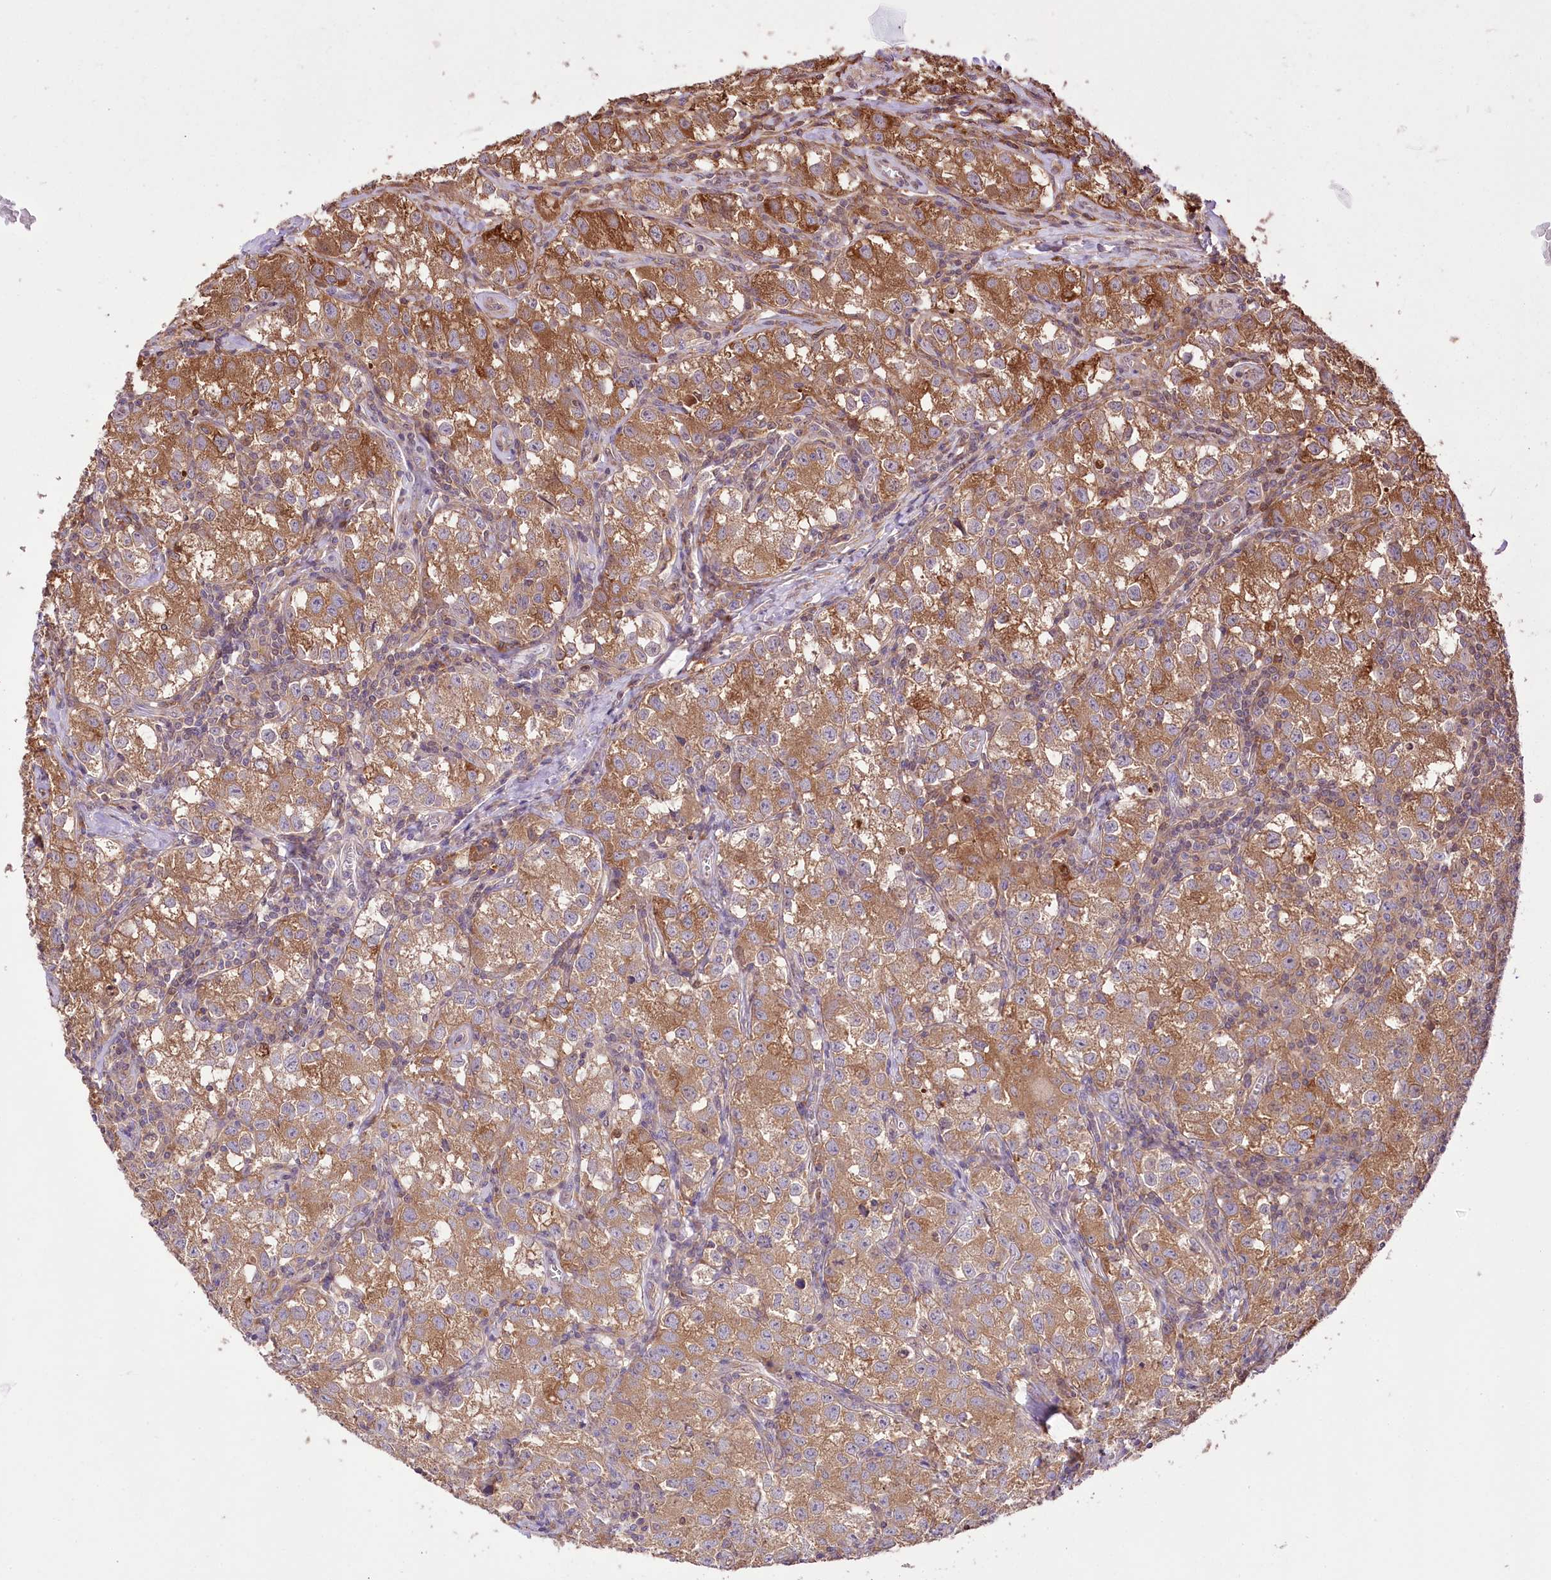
{"staining": {"intensity": "moderate", "quantity": "25%-75%", "location": "cytoplasmic/membranous"}, "tissue": "testis cancer", "cell_type": "Tumor cells", "image_type": "cancer", "snomed": [{"axis": "morphology", "description": "Seminoma, NOS"}, {"axis": "morphology", "description": "Carcinoma, Embryonal, NOS"}, {"axis": "topography", "description": "Testis"}], "caption": "Immunohistochemical staining of testis cancer (seminoma) demonstrates medium levels of moderate cytoplasmic/membranous staining in approximately 25%-75% of tumor cells.", "gene": "UGP2", "patient": {"sex": "male", "age": 43}}